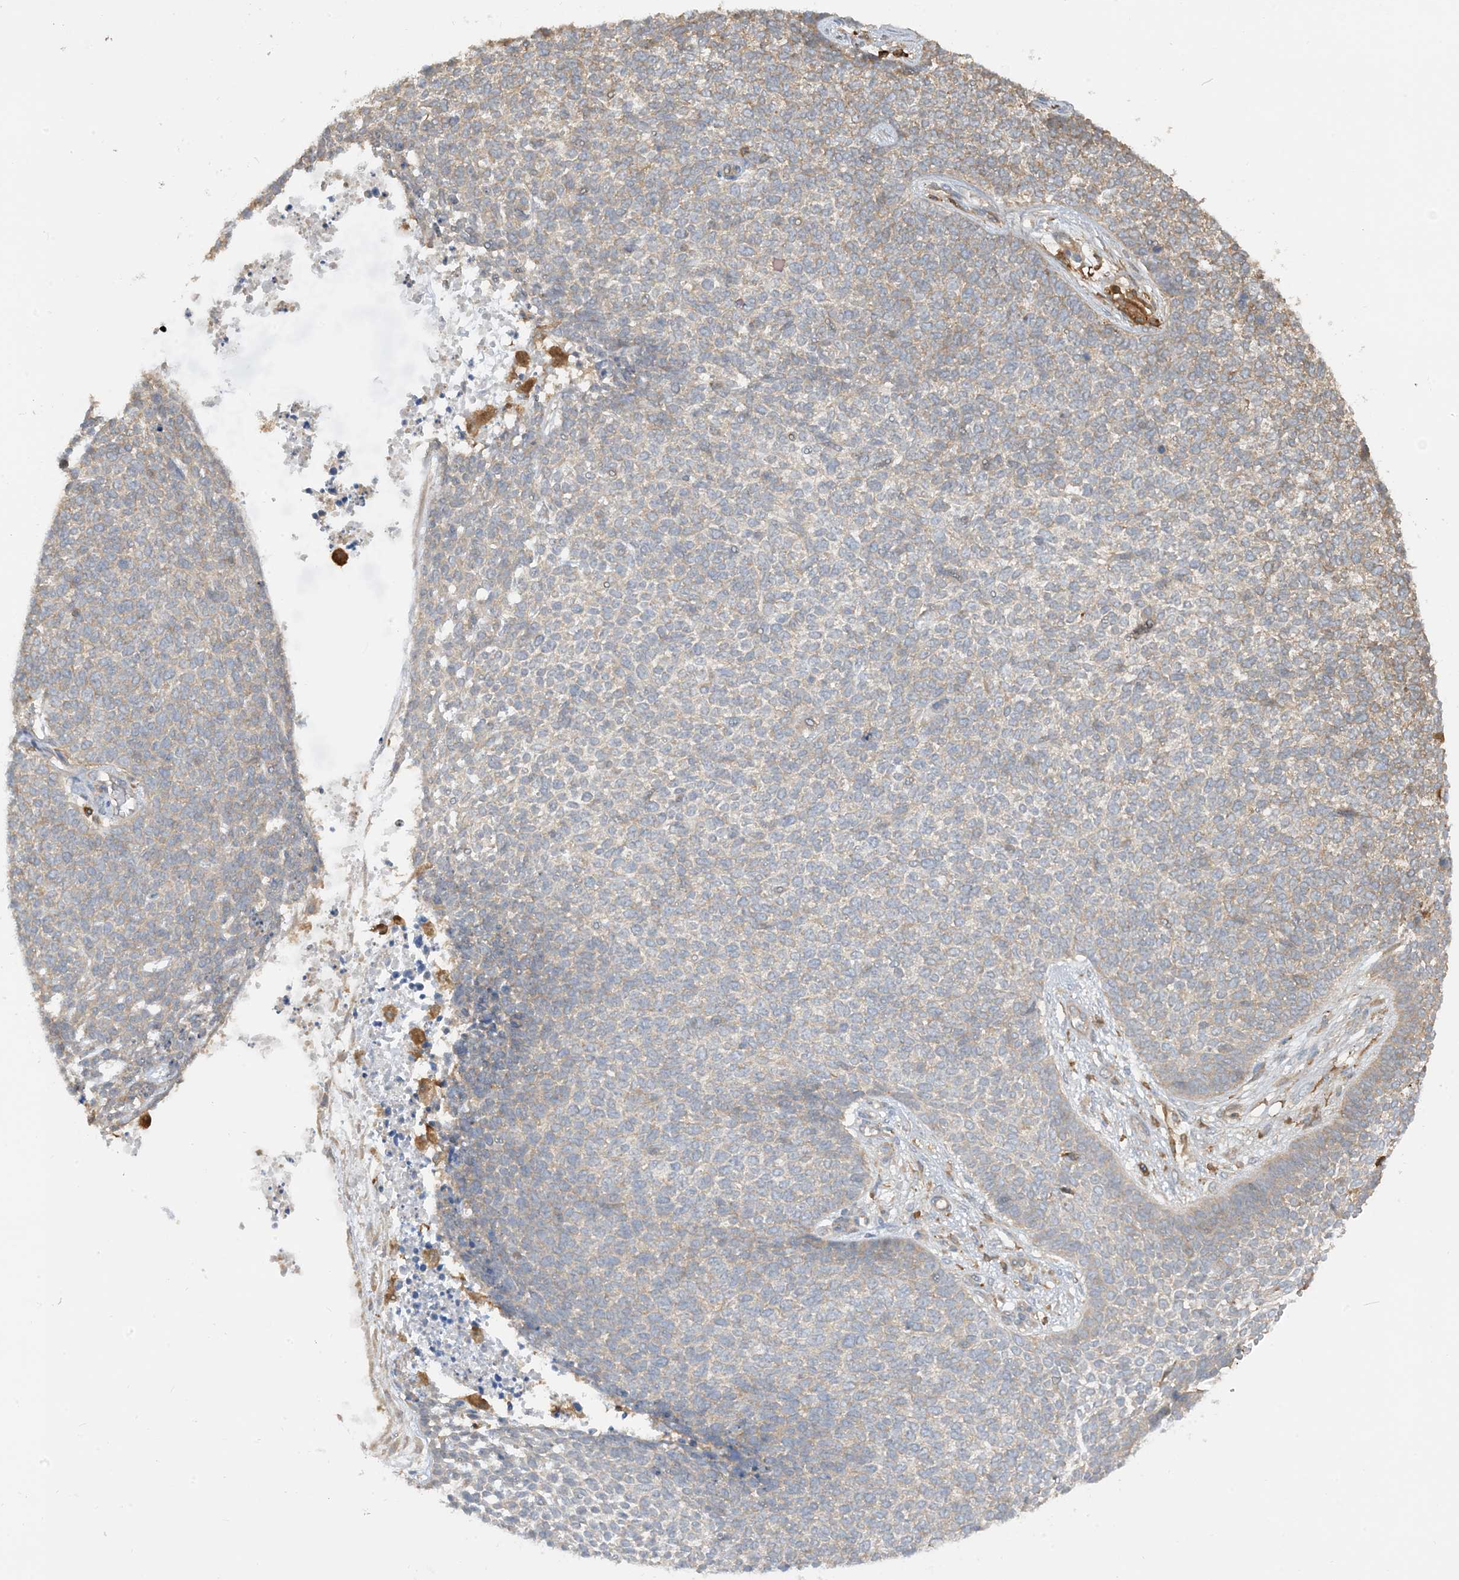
{"staining": {"intensity": "weak", "quantity": "25%-75%", "location": "cytoplasmic/membranous"}, "tissue": "skin cancer", "cell_type": "Tumor cells", "image_type": "cancer", "snomed": [{"axis": "morphology", "description": "Basal cell carcinoma"}, {"axis": "topography", "description": "Skin"}], "caption": "A brown stain labels weak cytoplasmic/membranous staining of a protein in skin cancer tumor cells.", "gene": "CAPZB", "patient": {"sex": "female", "age": 84}}